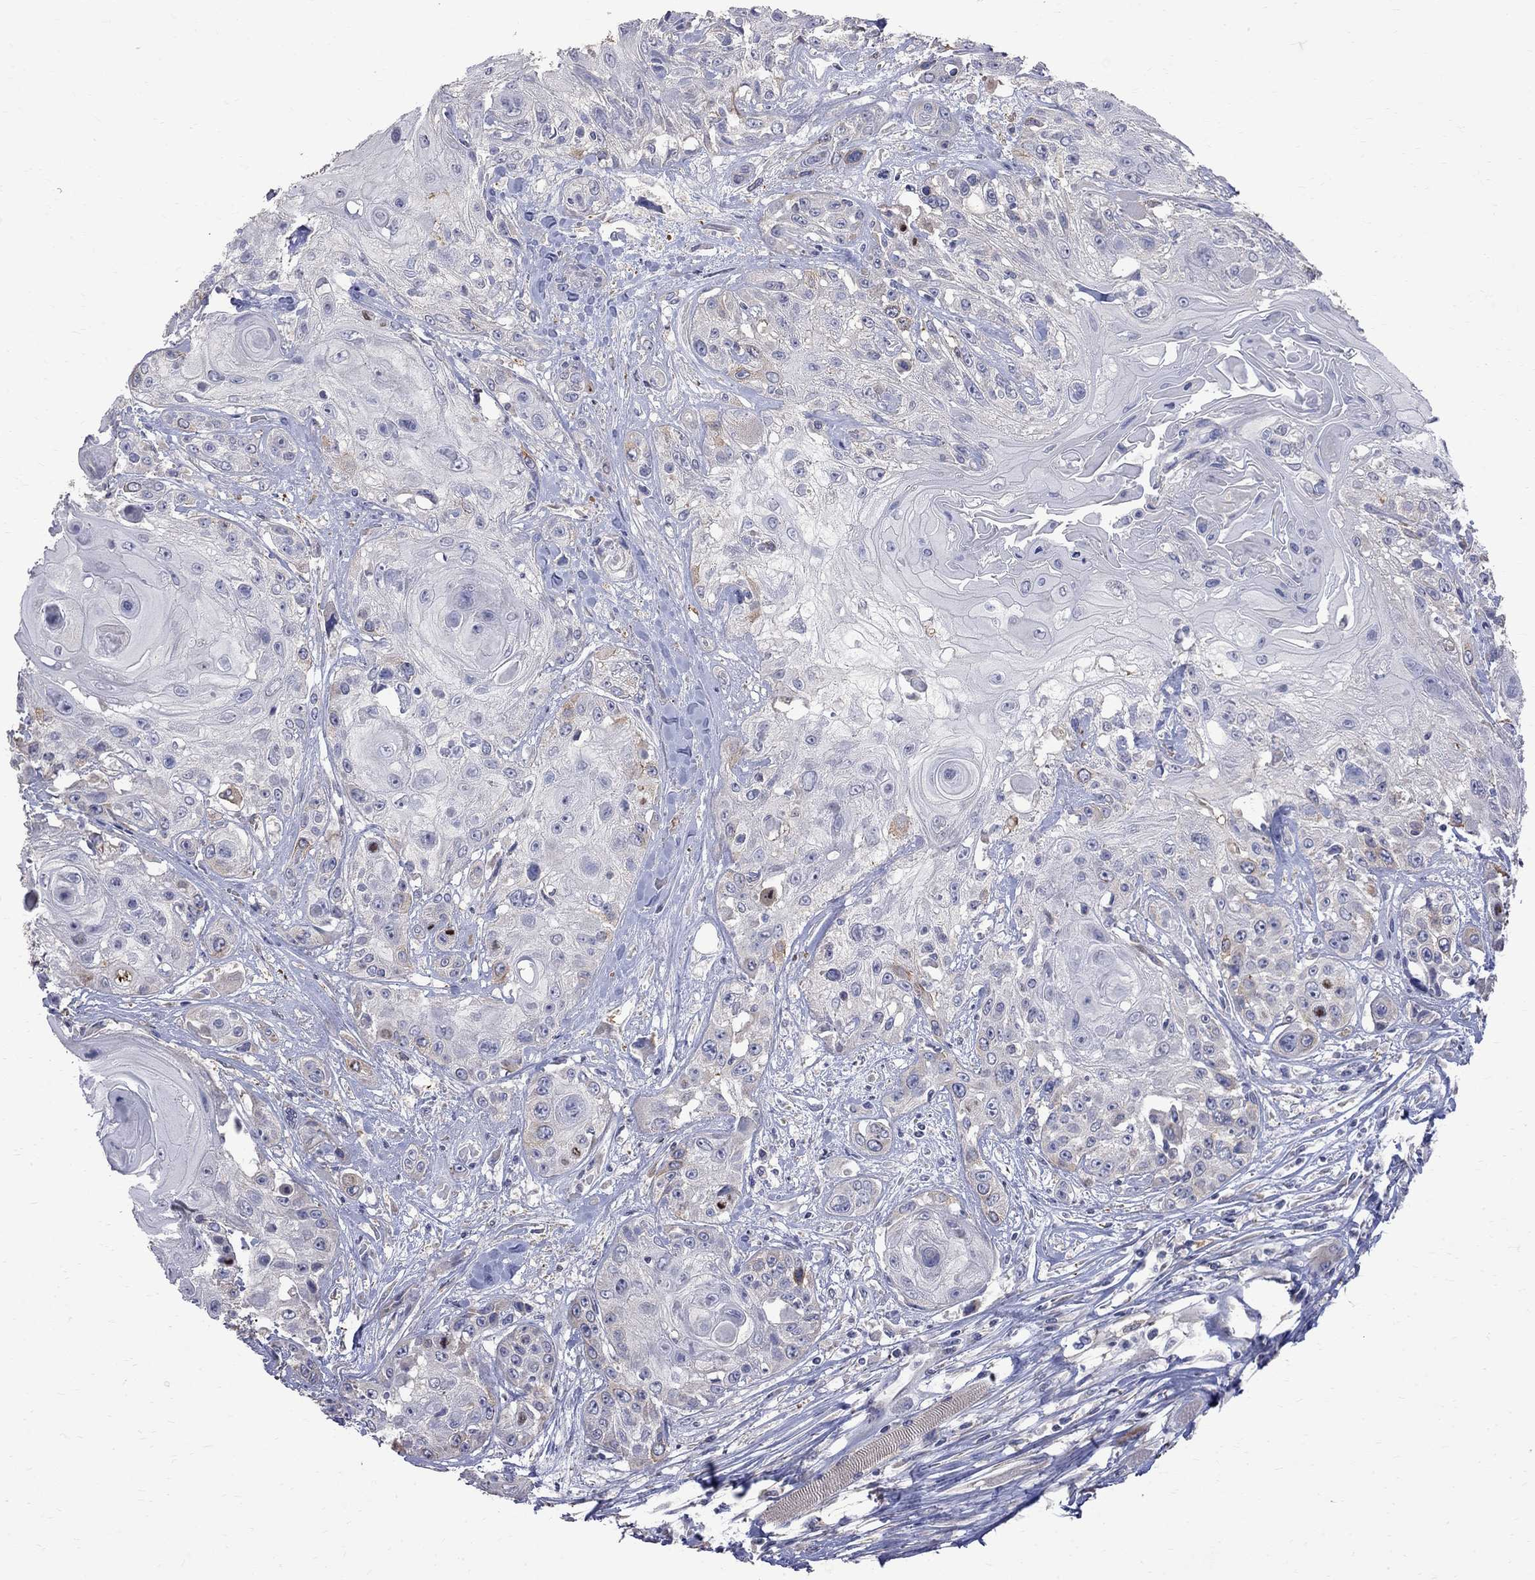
{"staining": {"intensity": "negative", "quantity": "none", "location": "none"}, "tissue": "head and neck cancer", "cell_type": "Tumor cells", "image_type": "cancer", "snomed": [{"axis": "morphology", "description": "Squamous cell carcinoma, NOS"}, {"axis": "topography", "description": "Head-Neck"}], "caption": "A high-resolution image shows IHC staining of head and neck cancer, which exhibits no significant expression in tumor cells.", "gene": "CKAP2", "patient": {"sex": "female", "age": 59}}